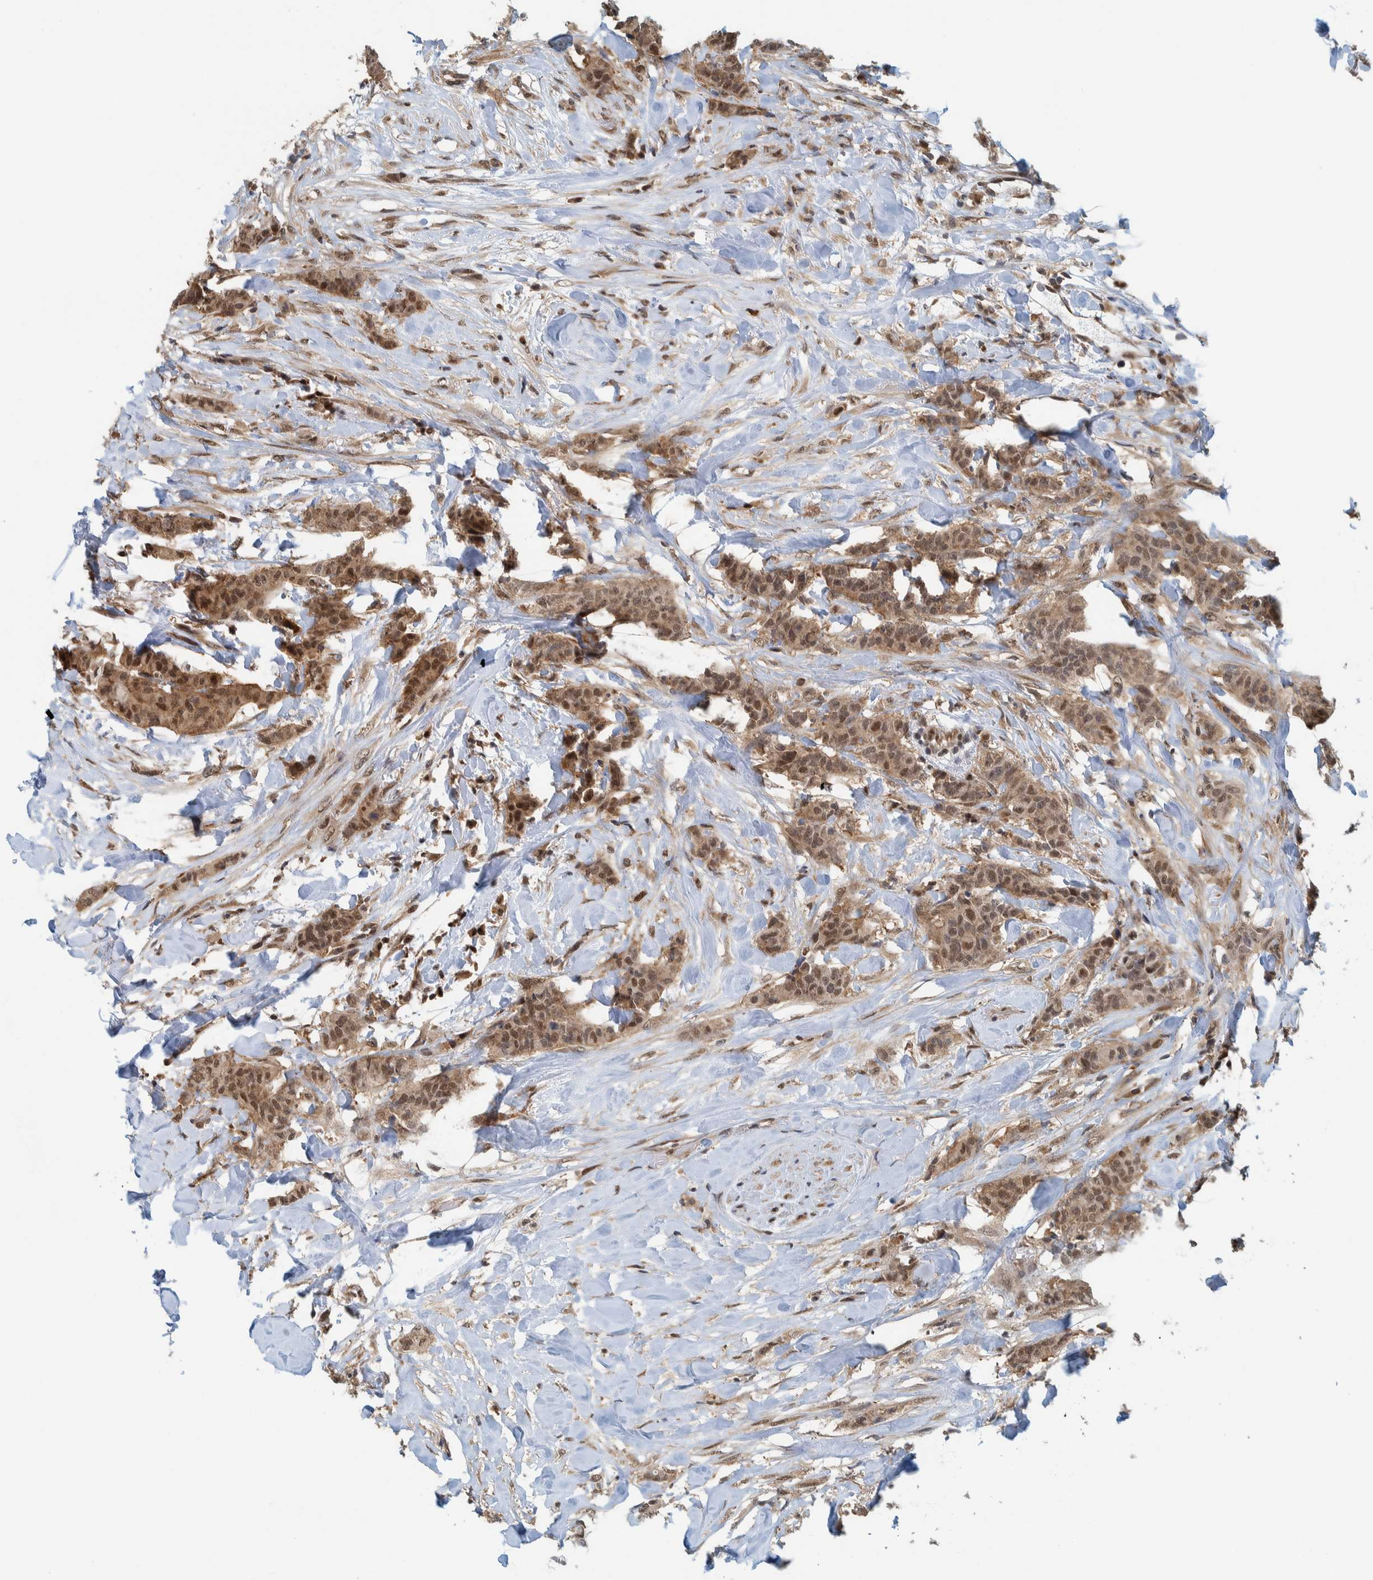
{"staining": {"intensity": "moderate", "quantity": ">75%", "location": "cytoplasmic/membranous,nuclear"}, "tissue": "breast cancer", "cell_type": "Tumor cells", "image_type": "cancer", "snomed": [{"axis": "morphology", "description": "Normal tissue, NOS"}, {"axis": "morphology", "description": "Duct carcinoma"}, {"axis": "topography", "description": "Breast"}], "caption": "Human breast infiltrating ductal carcinoma stained with a protein marker shows moderate staining in tumor cells.", "gene": "COPS3", "patient": {"sex": "female", "age": 40}}